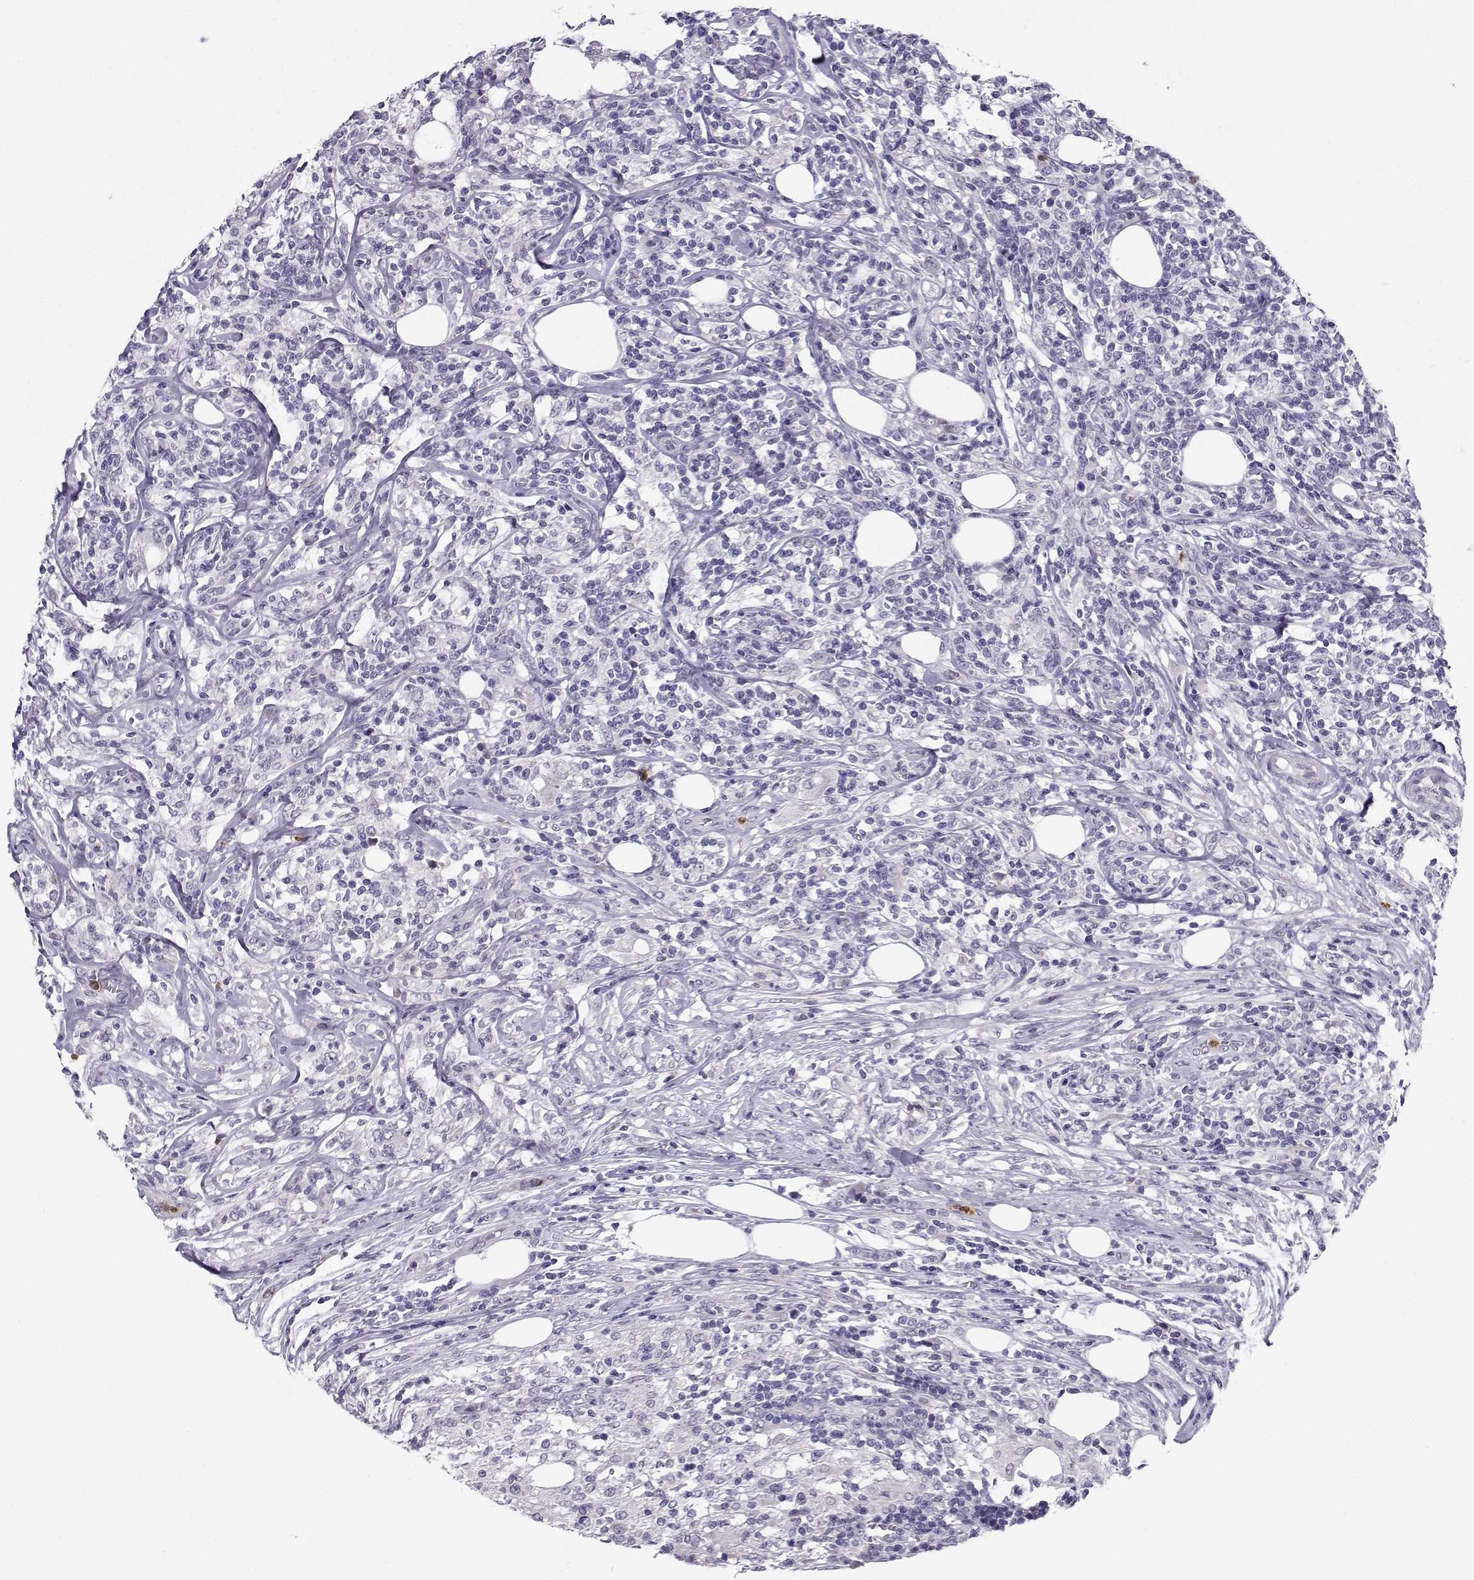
{"staining": {"intensity": "negative", "quantity": "none", "location": "none"}, "tissue": "lymphoma", "cell_type": "Tumor cells", "image_type": "cancer", "snomed": [{"axis": "morphology", "description": "Malignant lymphoma, non-Hodgkin's type, High grade"}, {"axis": "topography", "description": "Lymph node"}], "caption": "A micrograph of malignant lymphoma, non-Hodgkin's type (high-grade) stained for a protein shows no brown staining in tumor cells.", "gene": "CALY", "patient": {"sex": "female", "age": 84}}